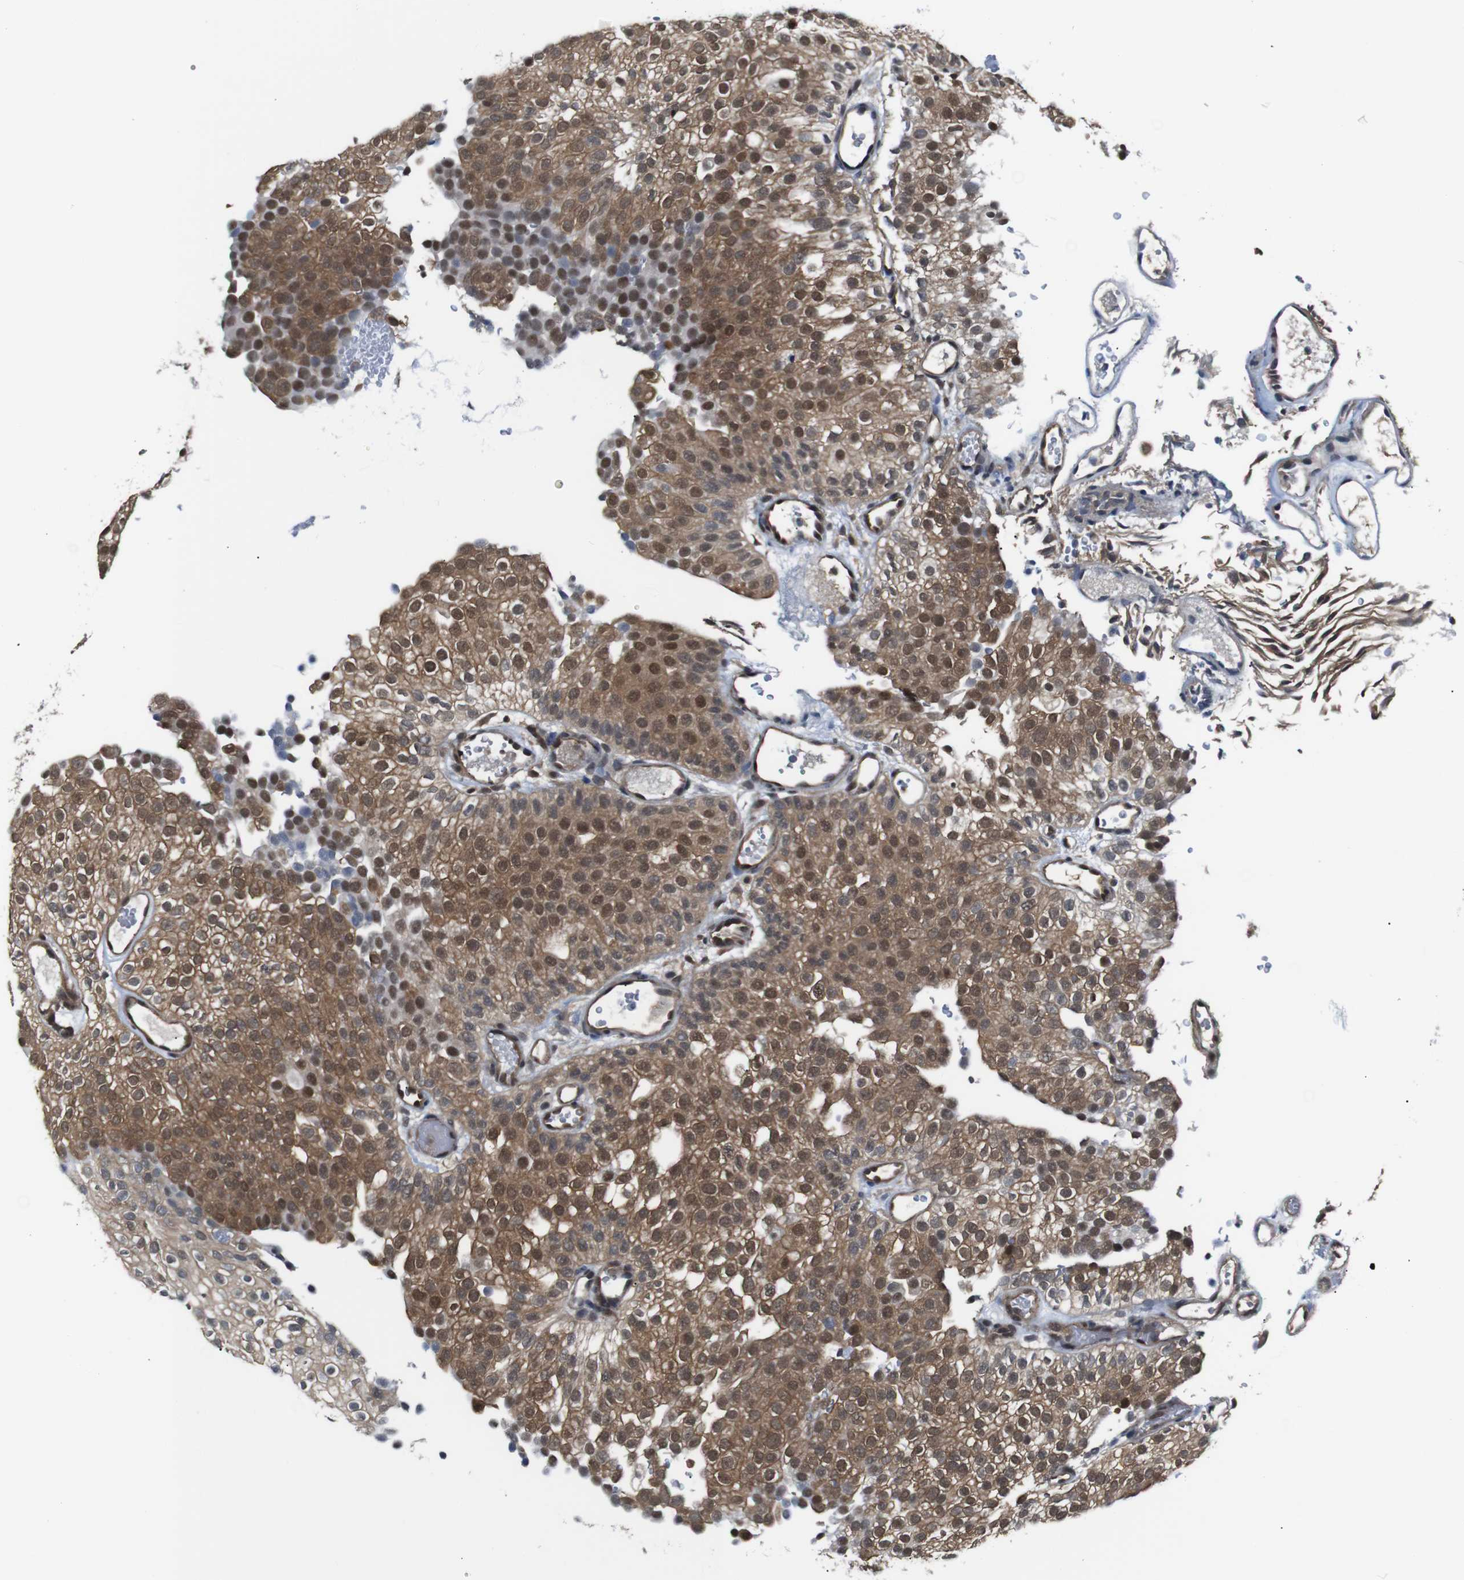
{"staining": {"intensity": "moderate", "quantity": ">75%", "location": "cytoplasmic/membranous,nuclear"}, "tissue": "urothelial cancer", "cell_type": "Tumor cells", "image_type": "cancer", "snomed": [{"axis": "morphology", "description": "Urothelial carcinoma, Low grade"}, {"axis": "topography", "description": "Urinary bladder"}], "caption": "Moderate cytoplasmic/membranous and nuclear expression for a protein is appreciated in about >75% of tumor cells of urothelial carcinoma (low-grade) using IHC.", "gene": "UBXN1", "patient": {"sex": "male", "age": 78}}